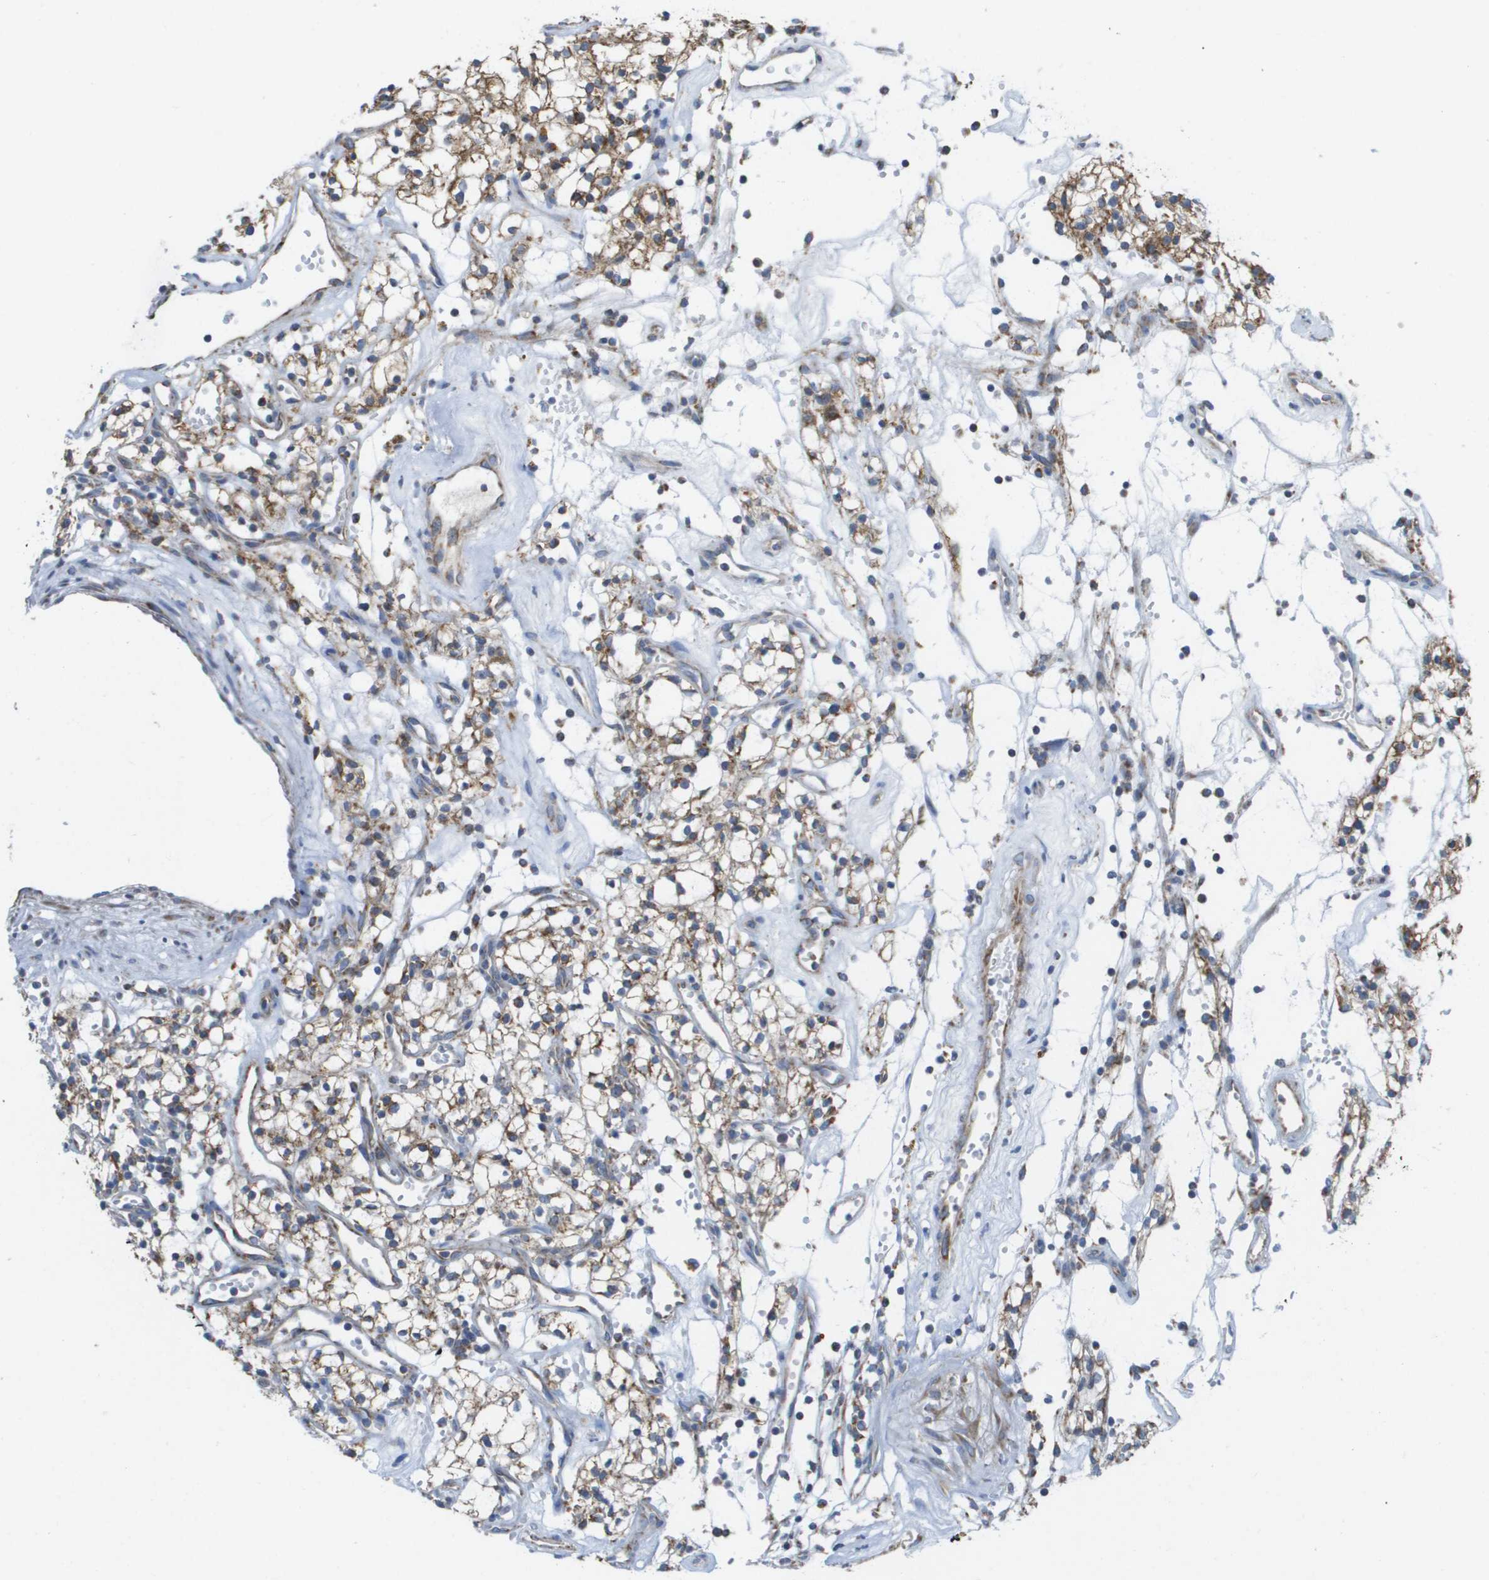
{"staining": {"intensity": "moderate", "quantity": ">75%", "location": "cytoplasmic/membranous"}, "tissue": "renal cancer", "cell_type": "Tumor cells", "image_type": "cancer", "snomed": [{"axis": "morphology", "description": "Adenocarcinoma, NOS"}, {"axis": "topography", "description": "Kidney"}], "caption": "Tumor cells exhibit medium levels of moderate cytoplasmic/membranous expression in about >75% of cells in human adenocarcinoma (renal).", "gene": "FIS1", "patient": {"sex": "male", "age": 59}}